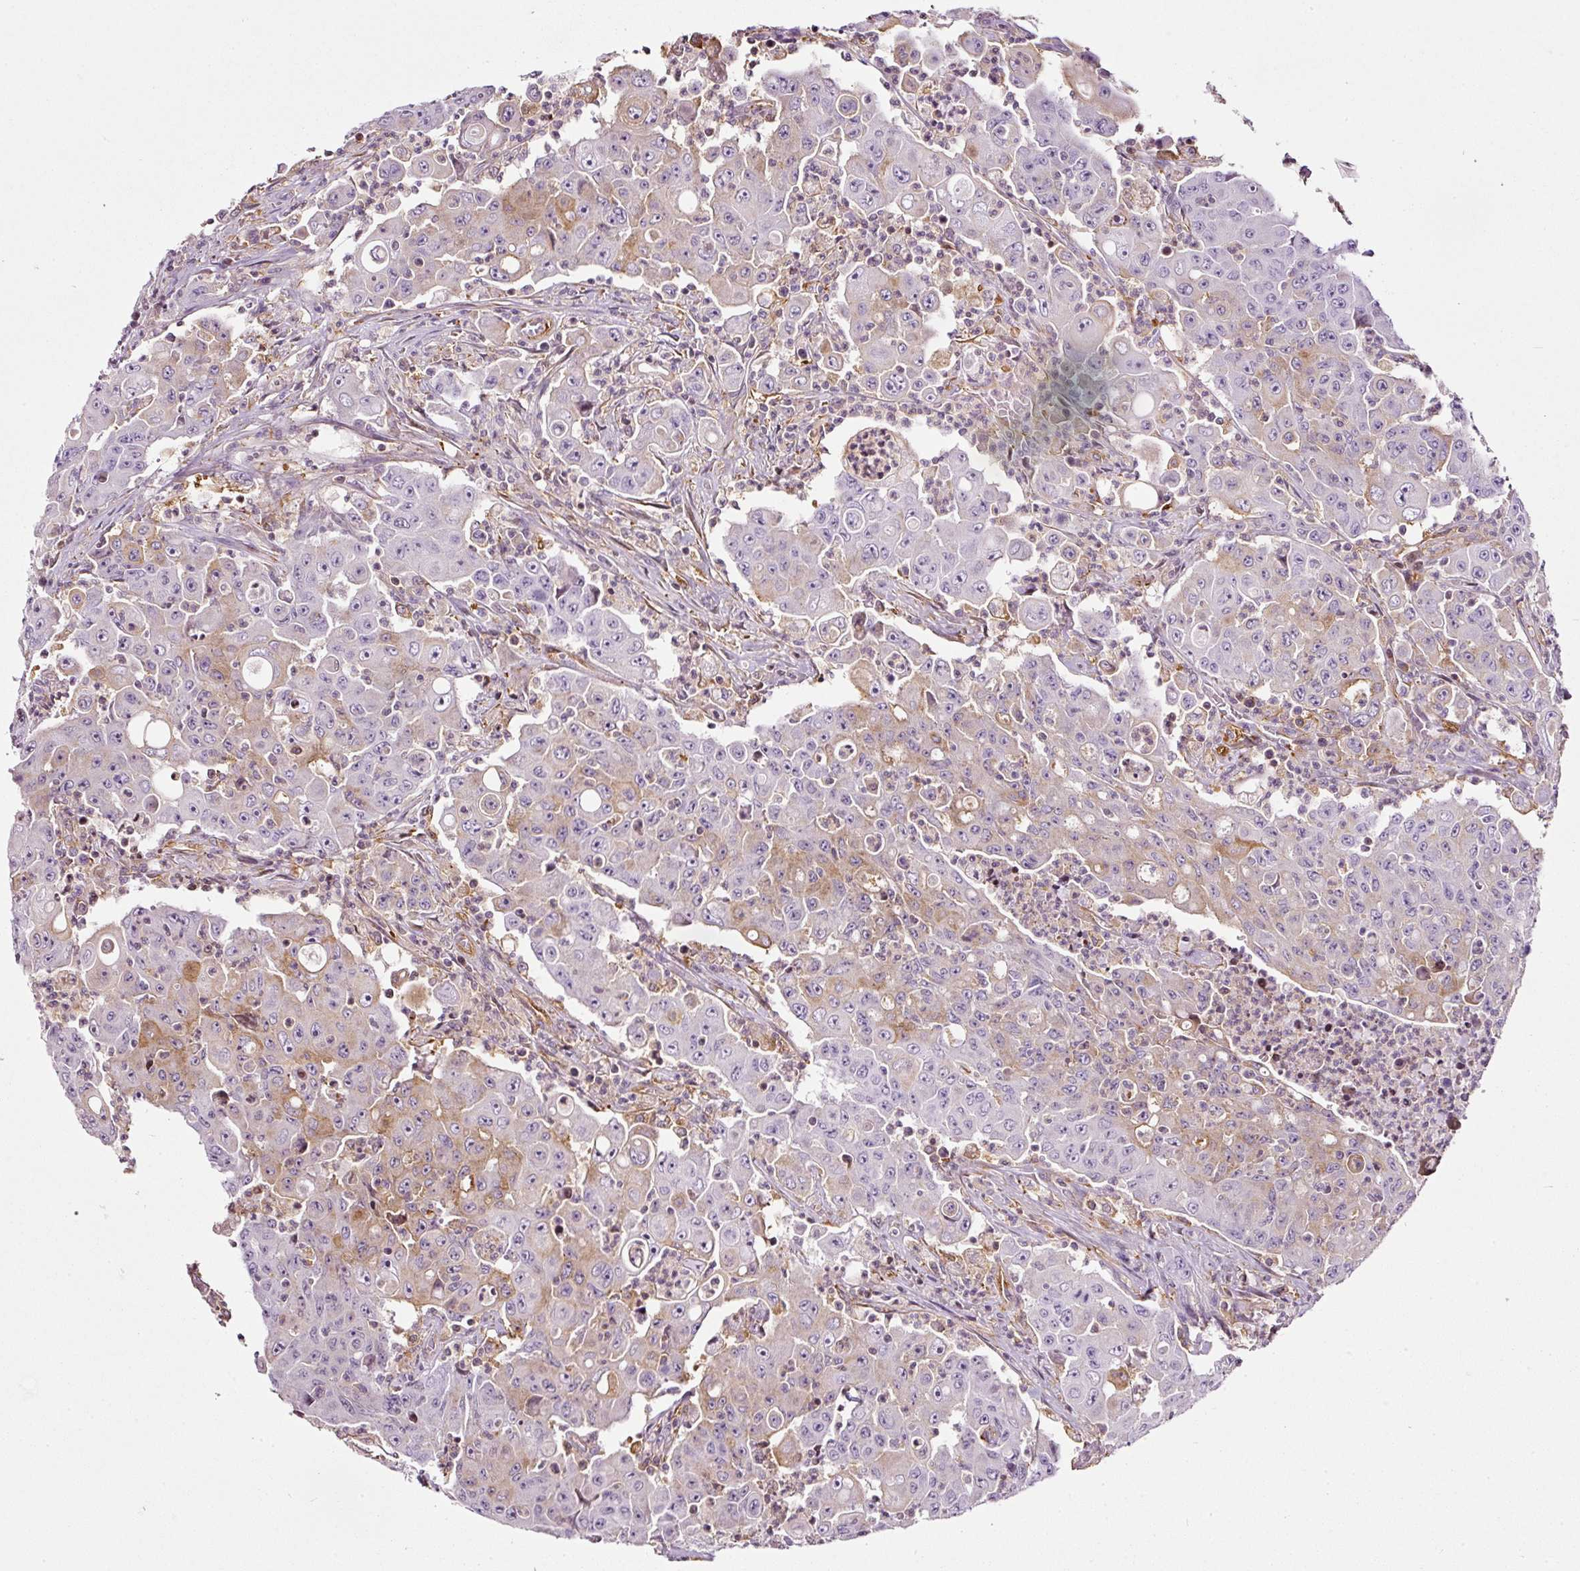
{"staining": {"intensity": "weak", "quantity": "<25%", "location": "cytoplasmic/membranous"}, "tissue": "colorectal cancer", "cell_type": "Tumor cells", "image_type": "cancer", "snomed": [{"axis": "morphology", "description": "Adenocarcinoma, NOS"}, {"axis": "topography", "description": "Colon"}], "caption": "The micrograph demonstrates no significant staining in tumor cells of colorectal adenocarcinoma.", "gene": "SCNM1", "patient": {"sex": "male", "age": 51}}